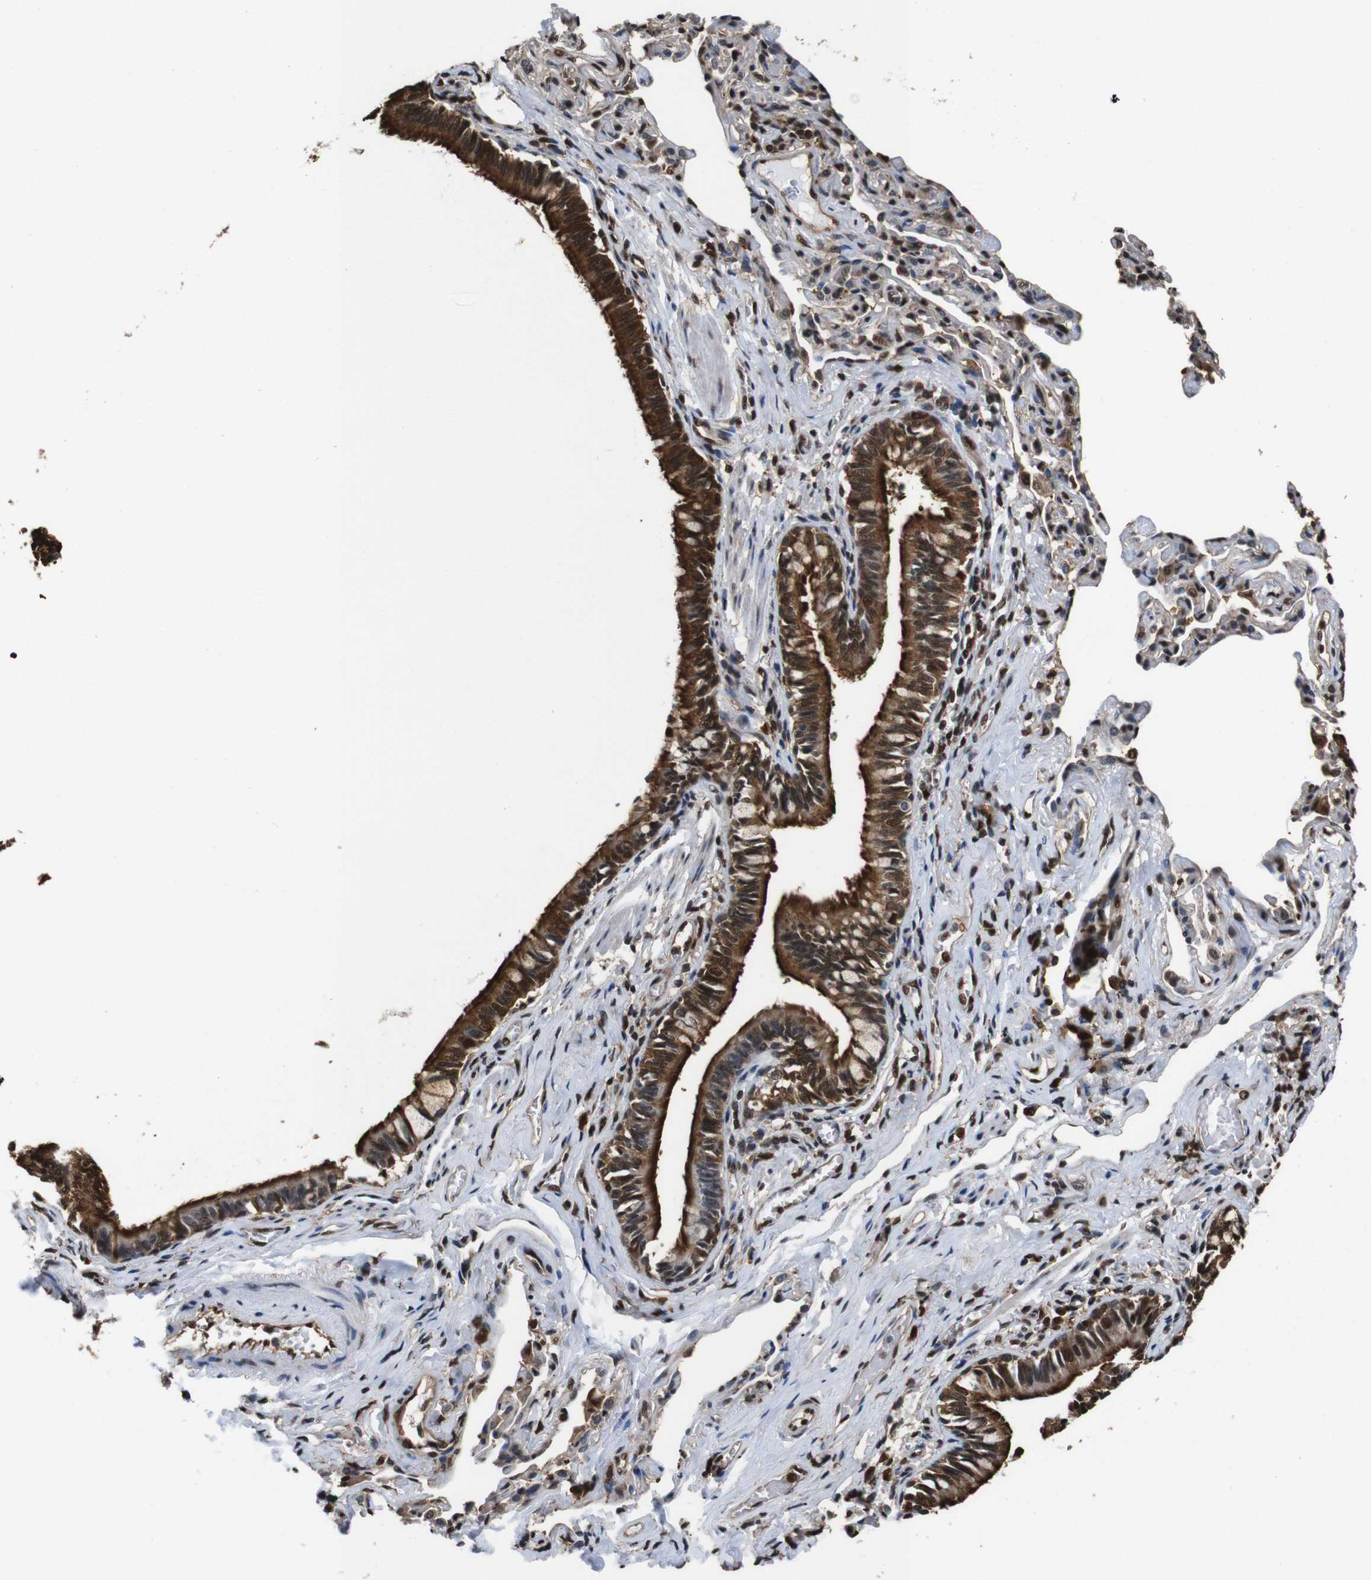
{"staining": {"intensity": "strong", "quantity": ">75%", "location": "cytoplasmic/membranous,nuclear"}, "tissue": "bronchus", "cell_type": "Respiratory epithelial cells", "image_type": "normal", "snomed": [{"axis": "morphology", "description": "Normal tissue, NOS"}, {"axis": "topography", "description": "Bronchus"}, {"axis": "topography", "description": "Lung"}], "caption": "IHC (DAB) staining of benign bronchus exhibits strong cytoplasmic/membranous,nuclear protein expression in about >75% of respiratory epithelial cells.", "gene": "VCP", "patient": {"sex": "male", "age": 64}}